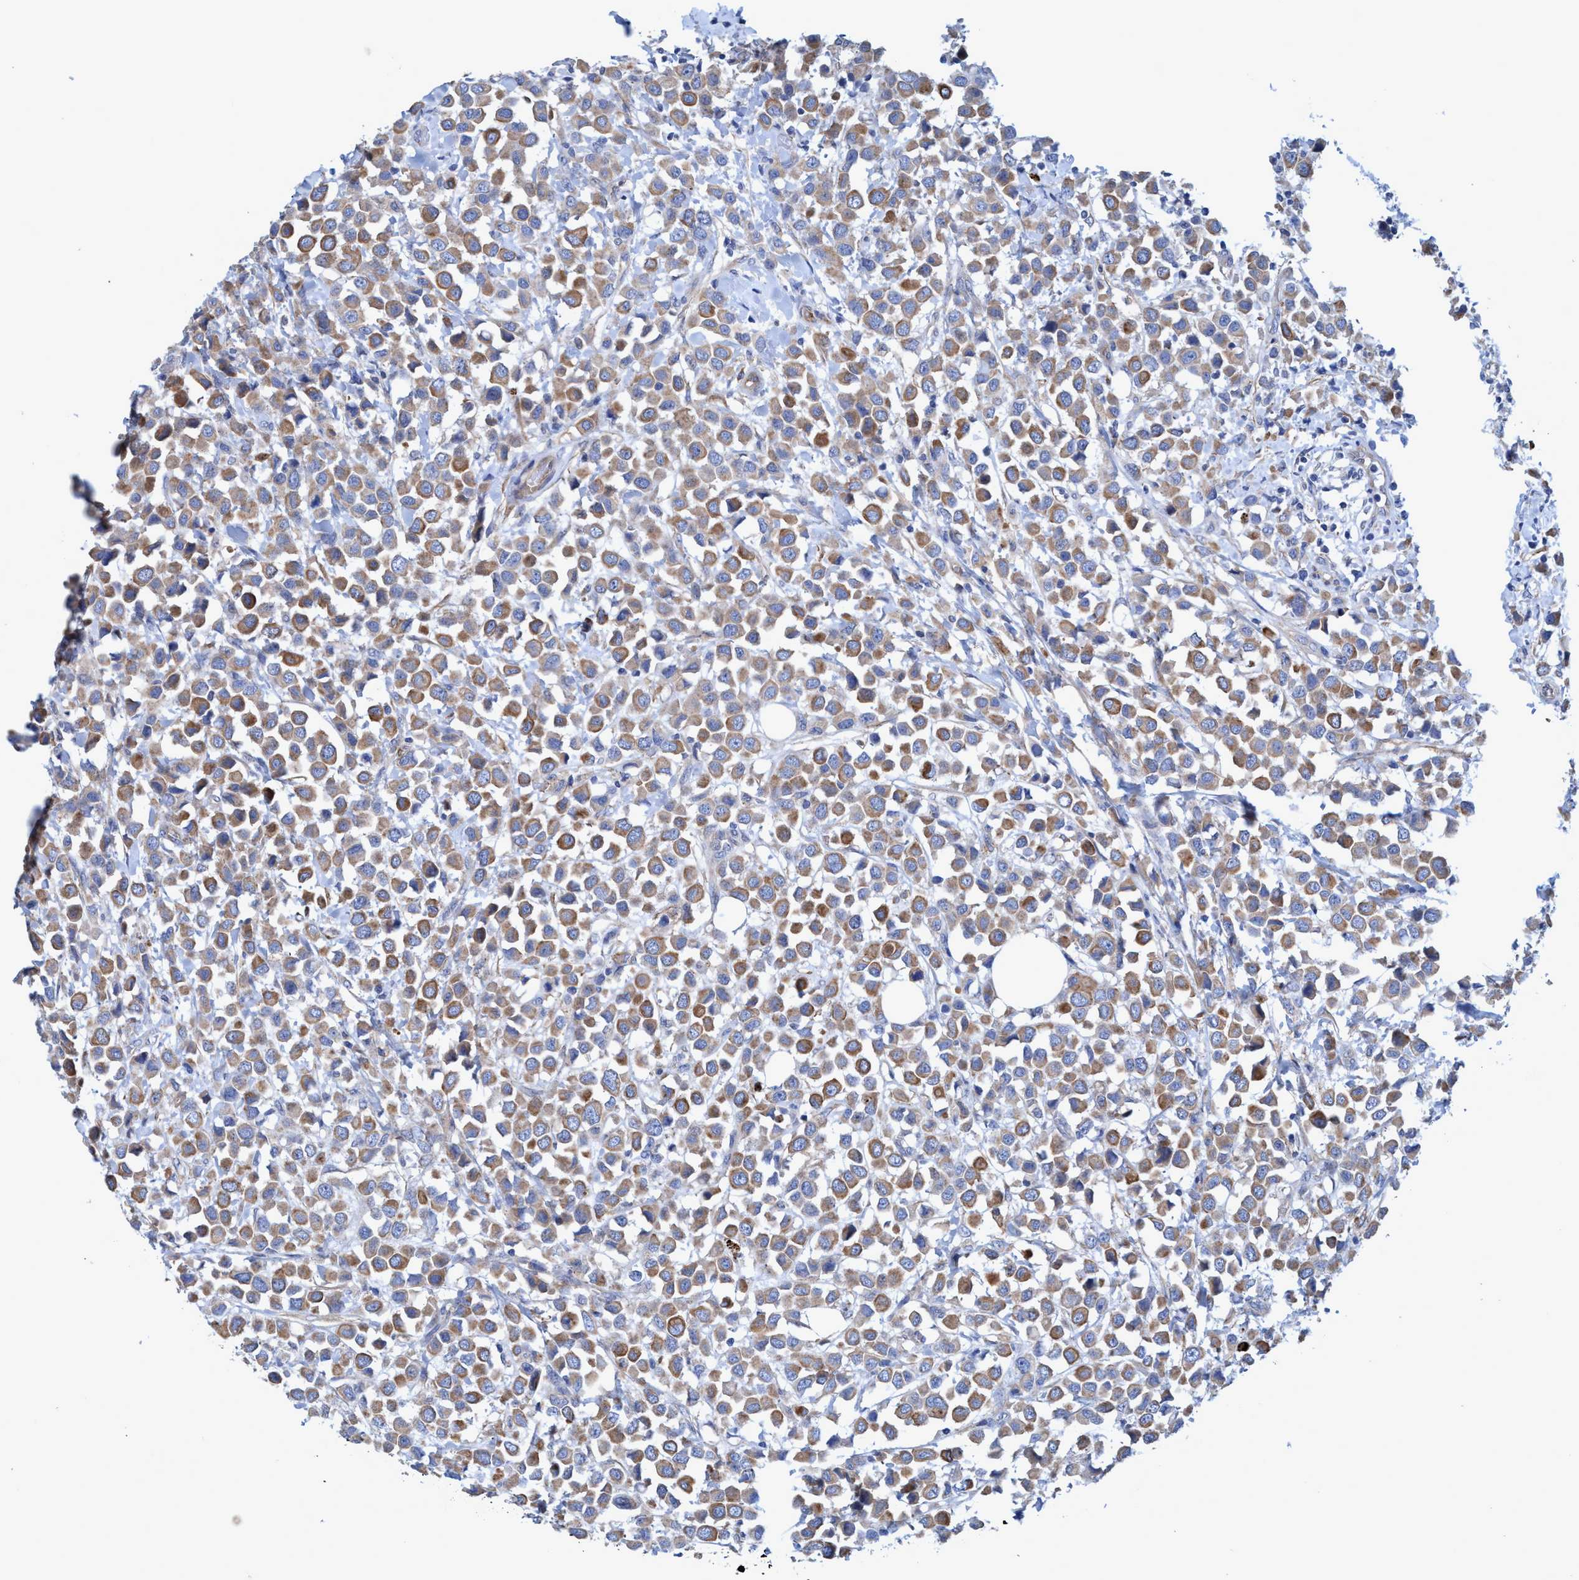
{"staining": {"intensity": "moderate", "quantity": ">75%", "location": "cytoplasmic/membranous"}, "tissue": "breast cancer", "cell_type": "Tumor cells", "image_type": "cancer", "snomed": [{"axis": "morphology", "description": "Duct carcinoma"}, {"axis": "topography", "description": "Breast"}], "caption": "DAB immunohistochemical staining of invasive ductal carcinoma (breast) exhibits moderate cytoplasmic/membranous protein positivity in about >75% of tumor cells.", "gene": "GULP1", "patient": {"sex": "female", "age": 61}}